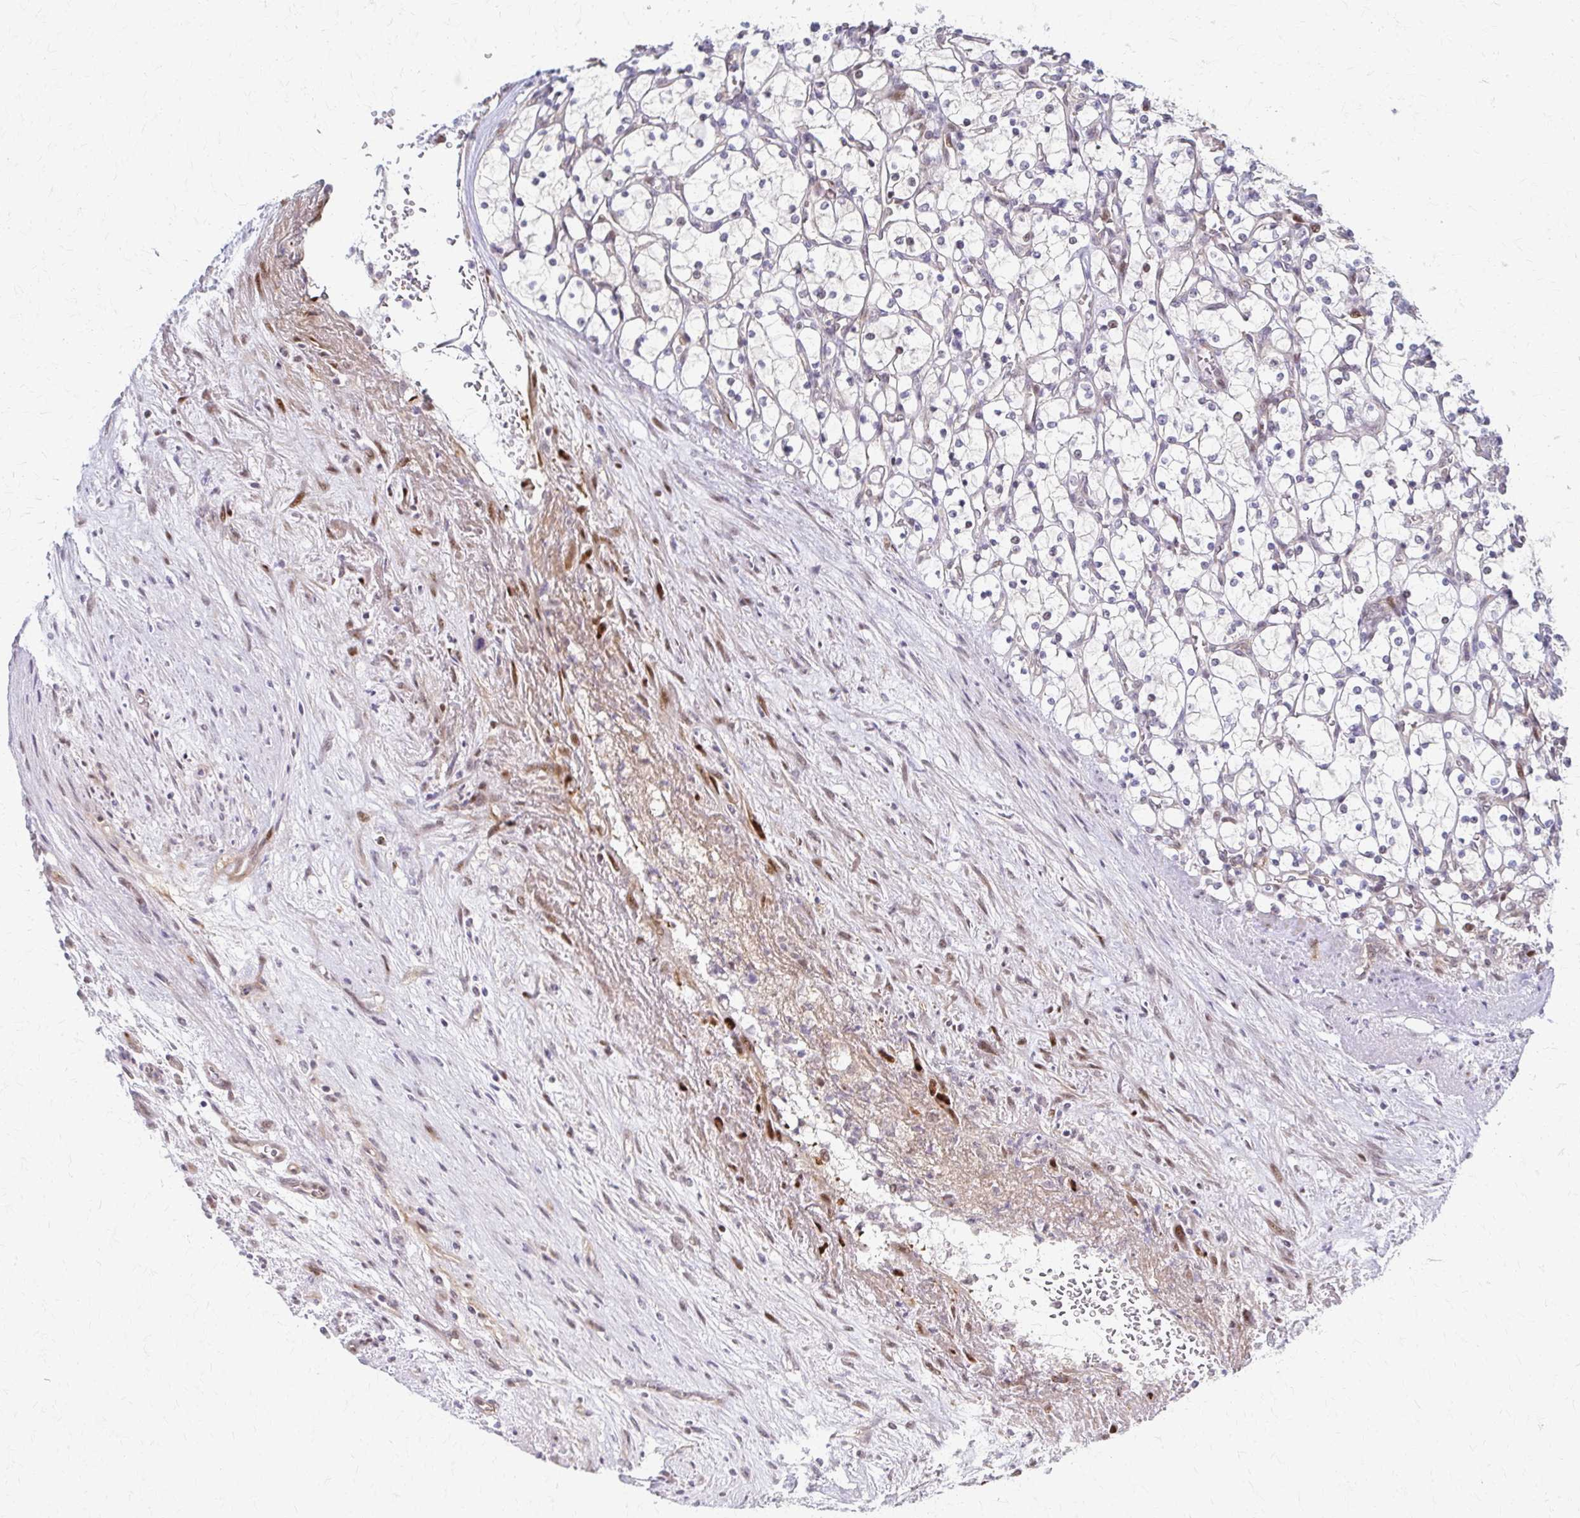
{"staining": {"intensity": "negative", "quantity": "none", "location": "none"}, "tissue": "renal cancer", "cell_type": "Tumor cells", "image_type": "cancer", "snomed": [{"axis": "morphology", "description": "Adenocarcinoma, NOS"}, {"axis": "topography", "description": "Kidney"}], "caption": "High power microscopy histopathology image of an IHC histopathology image of renal adenocarcinoma, revealing no significant positivity in tumor cells. Brightfield microscopy of IHC stained with DAB (brown) and hematoxylin (blue), captured at high magnification.", "gene": "PSMD7", "patient": {"sex": "female", "age": 69}}